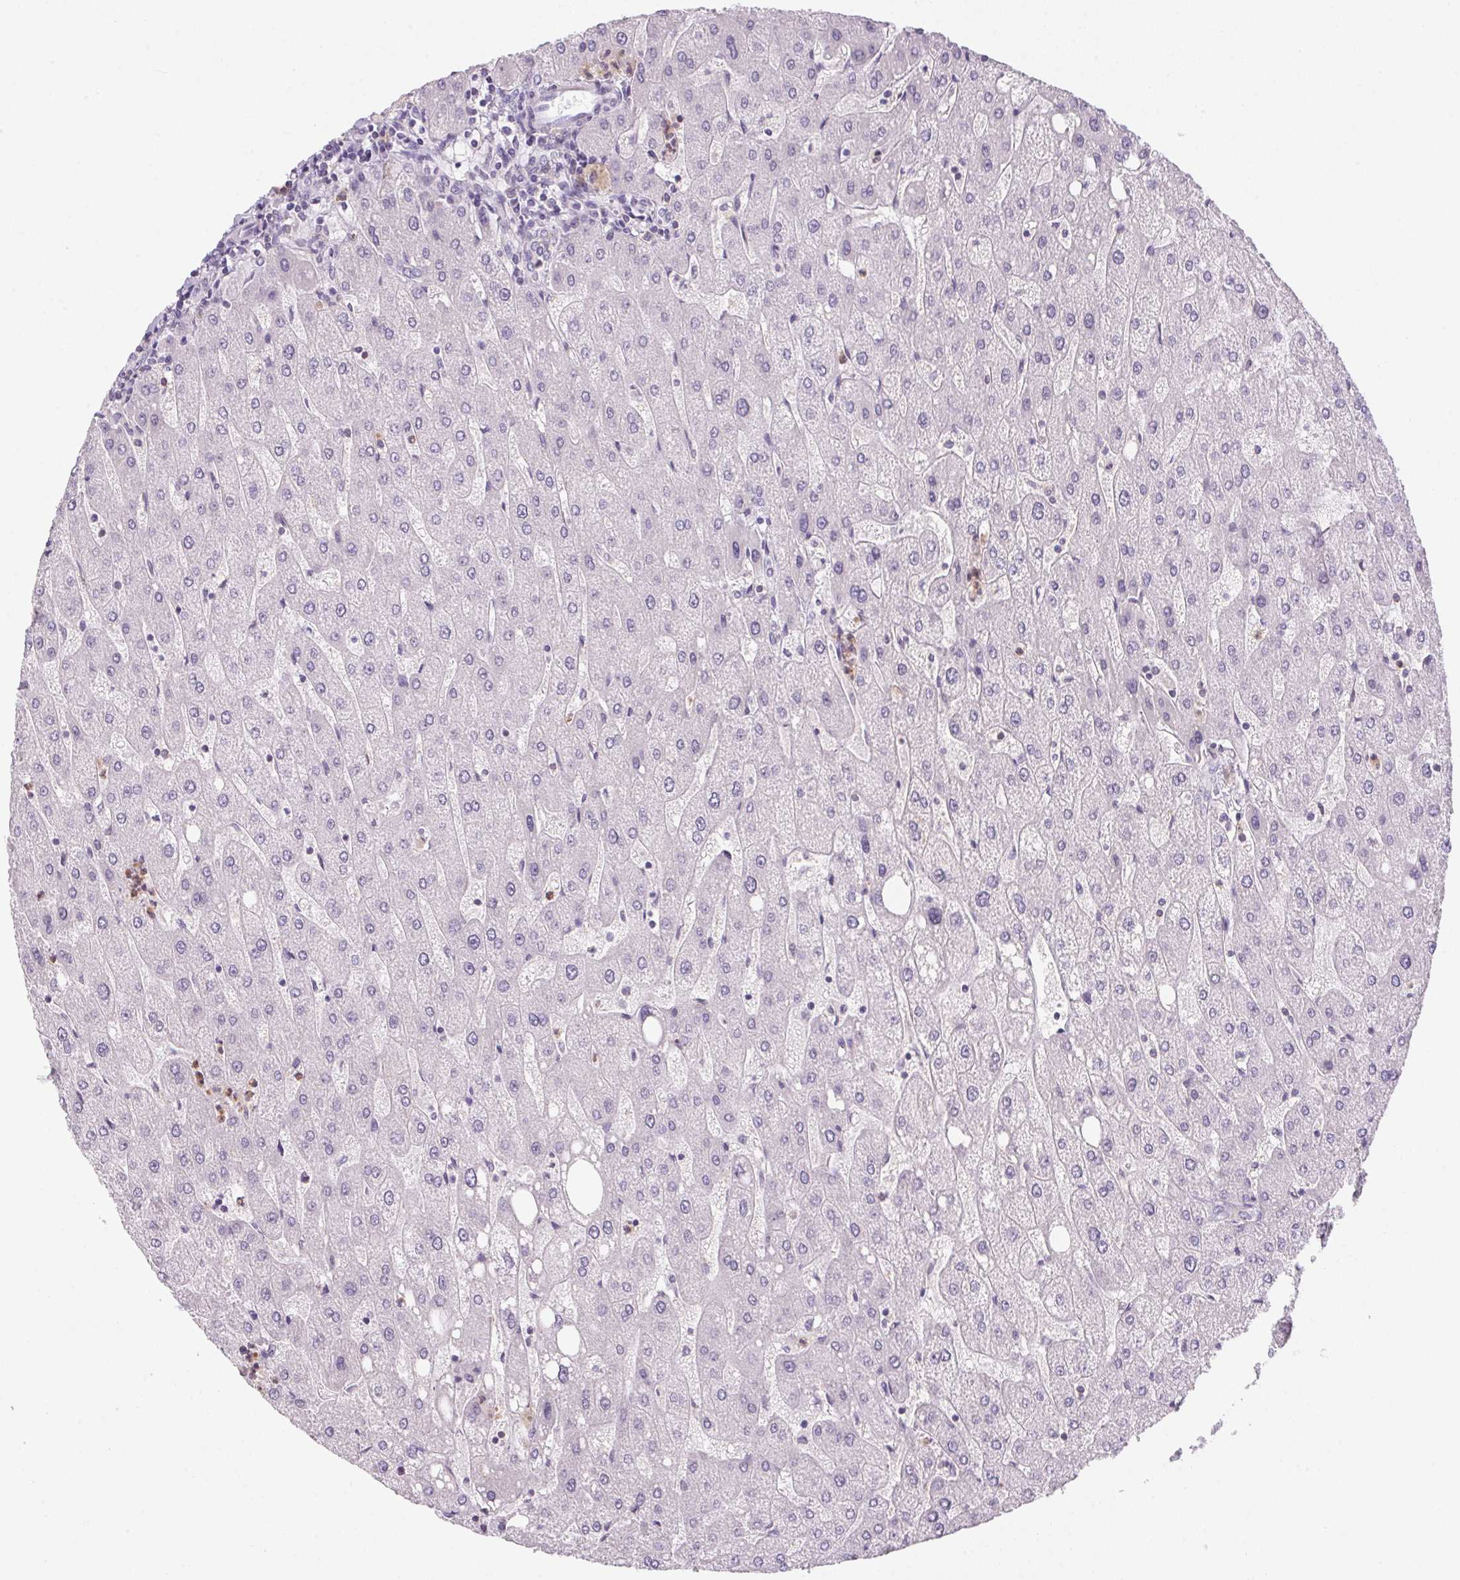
{"staining": {"intensity": "negative", "quantity": "none", "location": "none"}, "tissue": "liver", "cell_type": "Cholangiocytes", "image_type": "normal", "snomed": [{"axis": "morphology", "description": "Normal tissue, NOS"}, {"axis": "topography", "description": "Liver"}], "caption": "An IHC micrograph of normal liver is shown. There is no staining in cholangiocytes of liver. Brightfield microscopy of immunohistochemistry stained with DAB (3,3'-diaminobenzidine) (brown) and hematoxylin (blue), captured at high magnification.", "gene": "ECPAS", "patient": {"sex": "male", "age": 67}}